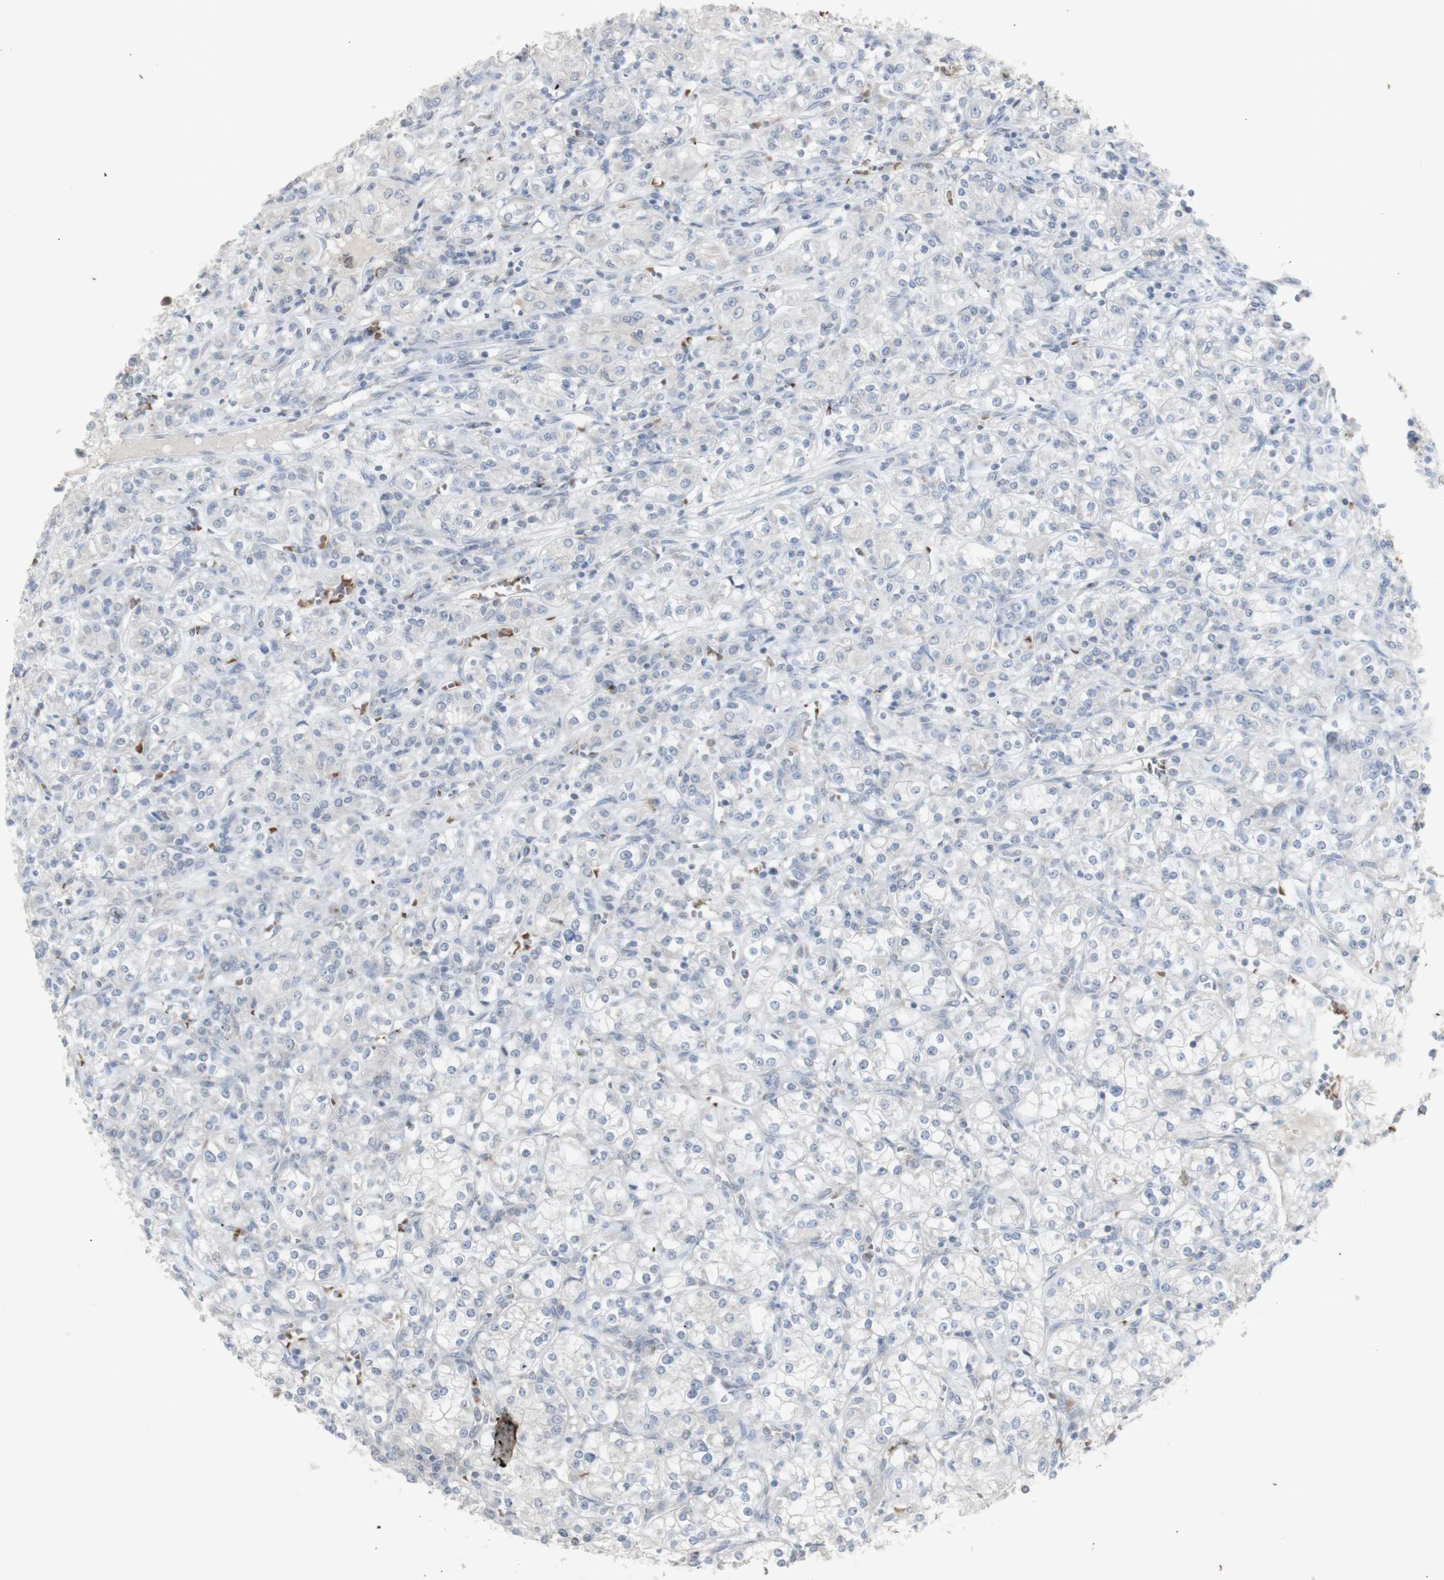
{"staining": {"intensity": "negative", "quantity": "none", "location": "none"}, "tissue": "renal cancer", "cell_type": "Tumor cells", "image_type": "cancer", "snomed": [{"axis": "morphology", "description": "Adenocarcinoma, NOS"}, {"axis": "topography", "description": "Kidney"}], "caption": "Immunohistochemistry of human renal cancer (adenocarcinoma) displays no positivity in tumor cells. The staining is performed using DAB brown chromogen with nuclei counter-stained in using hematoxylin.", "gene": "INS", "patient": {"sex": "male", "age": 77}}